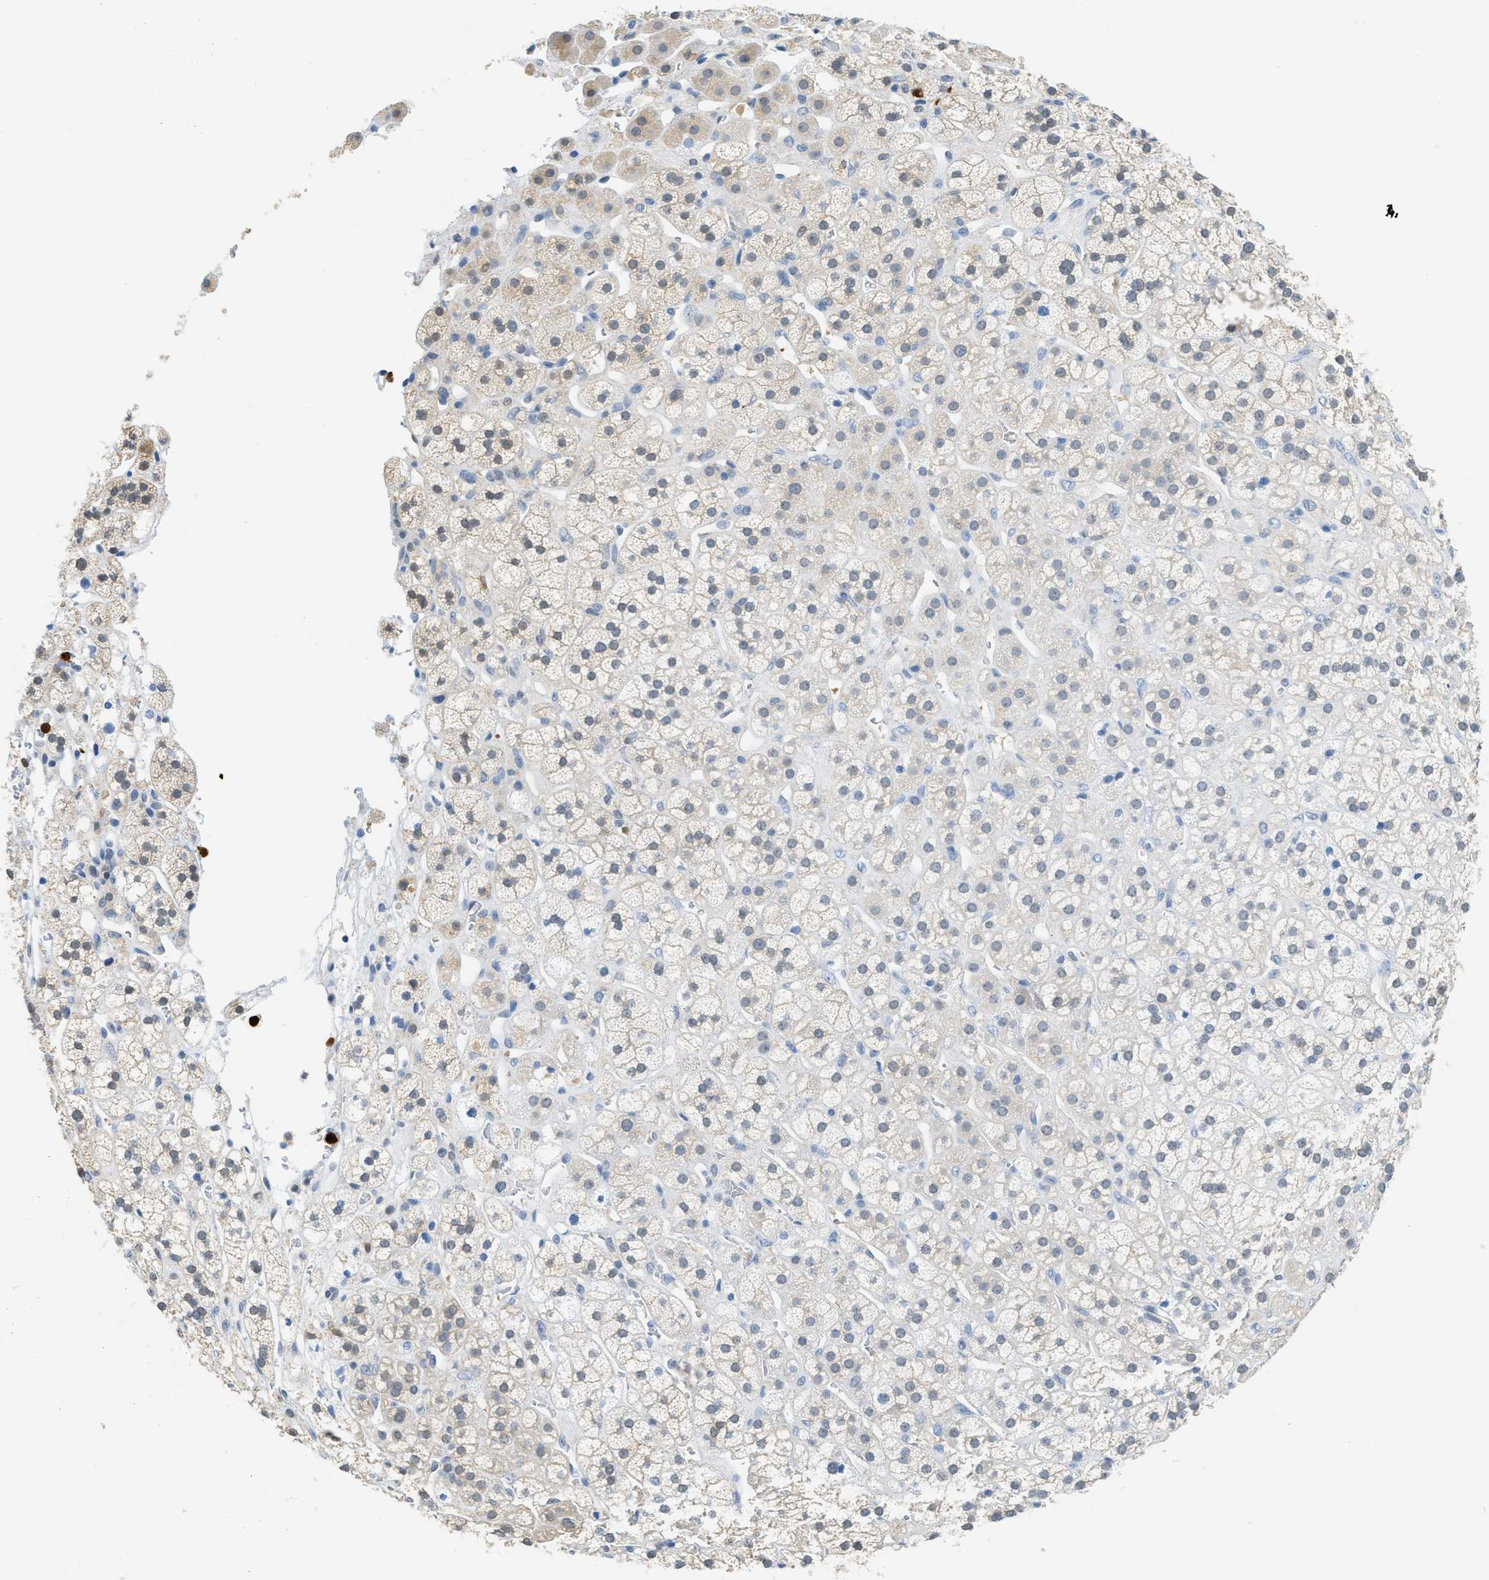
{"staining": {"intensity": "weak", "quantity": "<25%", "location": "cytoplasmic/membranous"}, "tissue": "adrenal gland", "cell_type": "Glandular cells", "image_type": "normal", "snomed": [{"axis": "morphology", "description": "Normal tissue, NOS"}, {"axis": "topography", "description": "Adrenal gland"}], "caption": "An immunohistochemistry (IHC) image of benign adrenal gland is shown. There is no staining in glandular cells of adrenal gland.", "gene": "SERPINB1", "patient": {"sex": "male", "age": 56}}